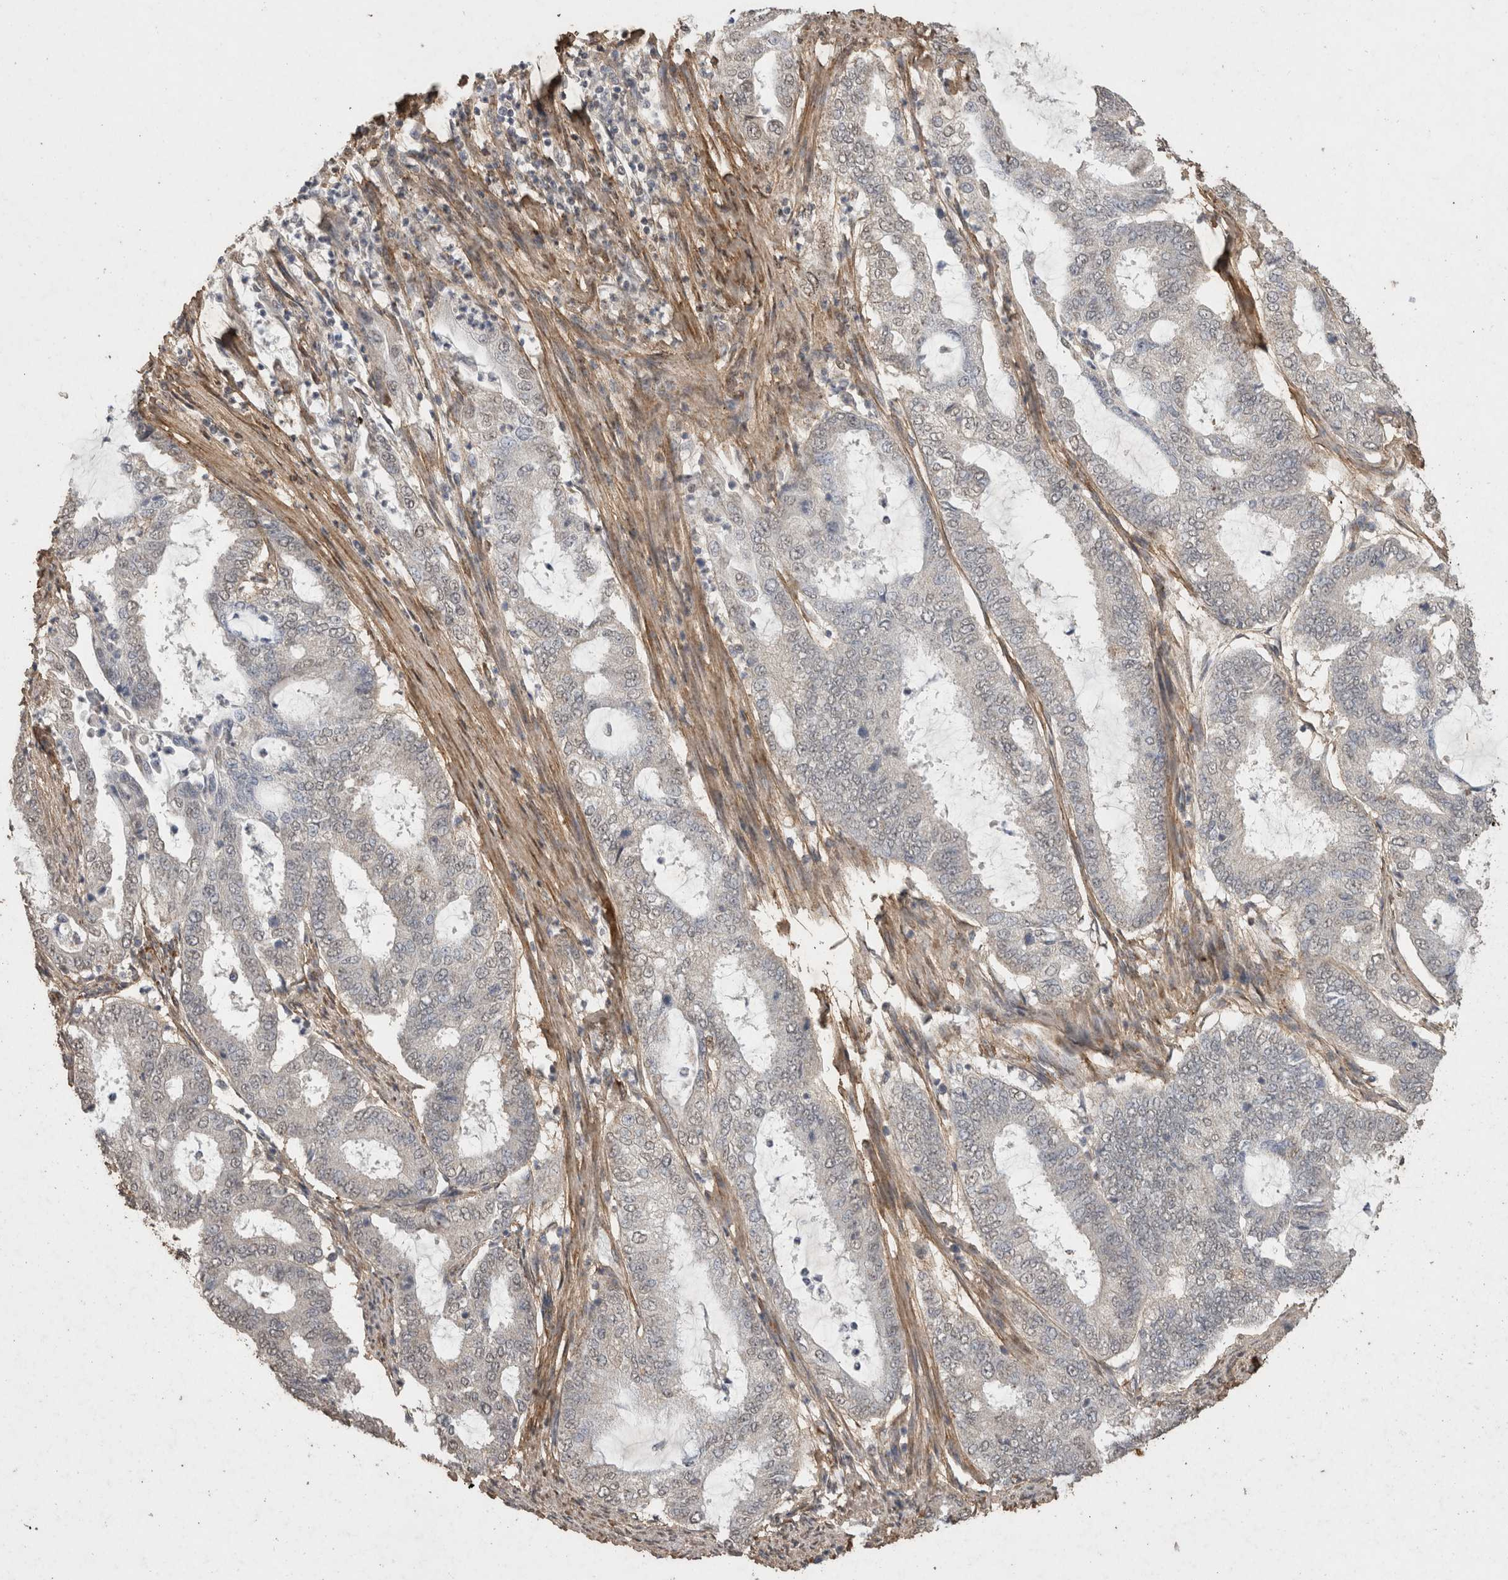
{"staining": {"intensity": "negative", "quantity": "none", "location": "none"}, "tissue": "endometrial cancer", "cell_type": "Tumor cells", "image_type": "cancer", "snomed": [{"axis": "morphology", "description": "Adenocarcinoma, NOS"}, {"axis": "topography", "description": "Endometrium"}], "caption": "High magnification brightfield microscopy of endometrial cancer (adenocarcinoma) stained with DAB (3,3'-diaminobenzidine) (brown) and counterstained with hematoxylin (blue): tumor cells show no significant positivity.", "gene": "C1QTNF5", "patient": {"sex": "female", "age": 51}}